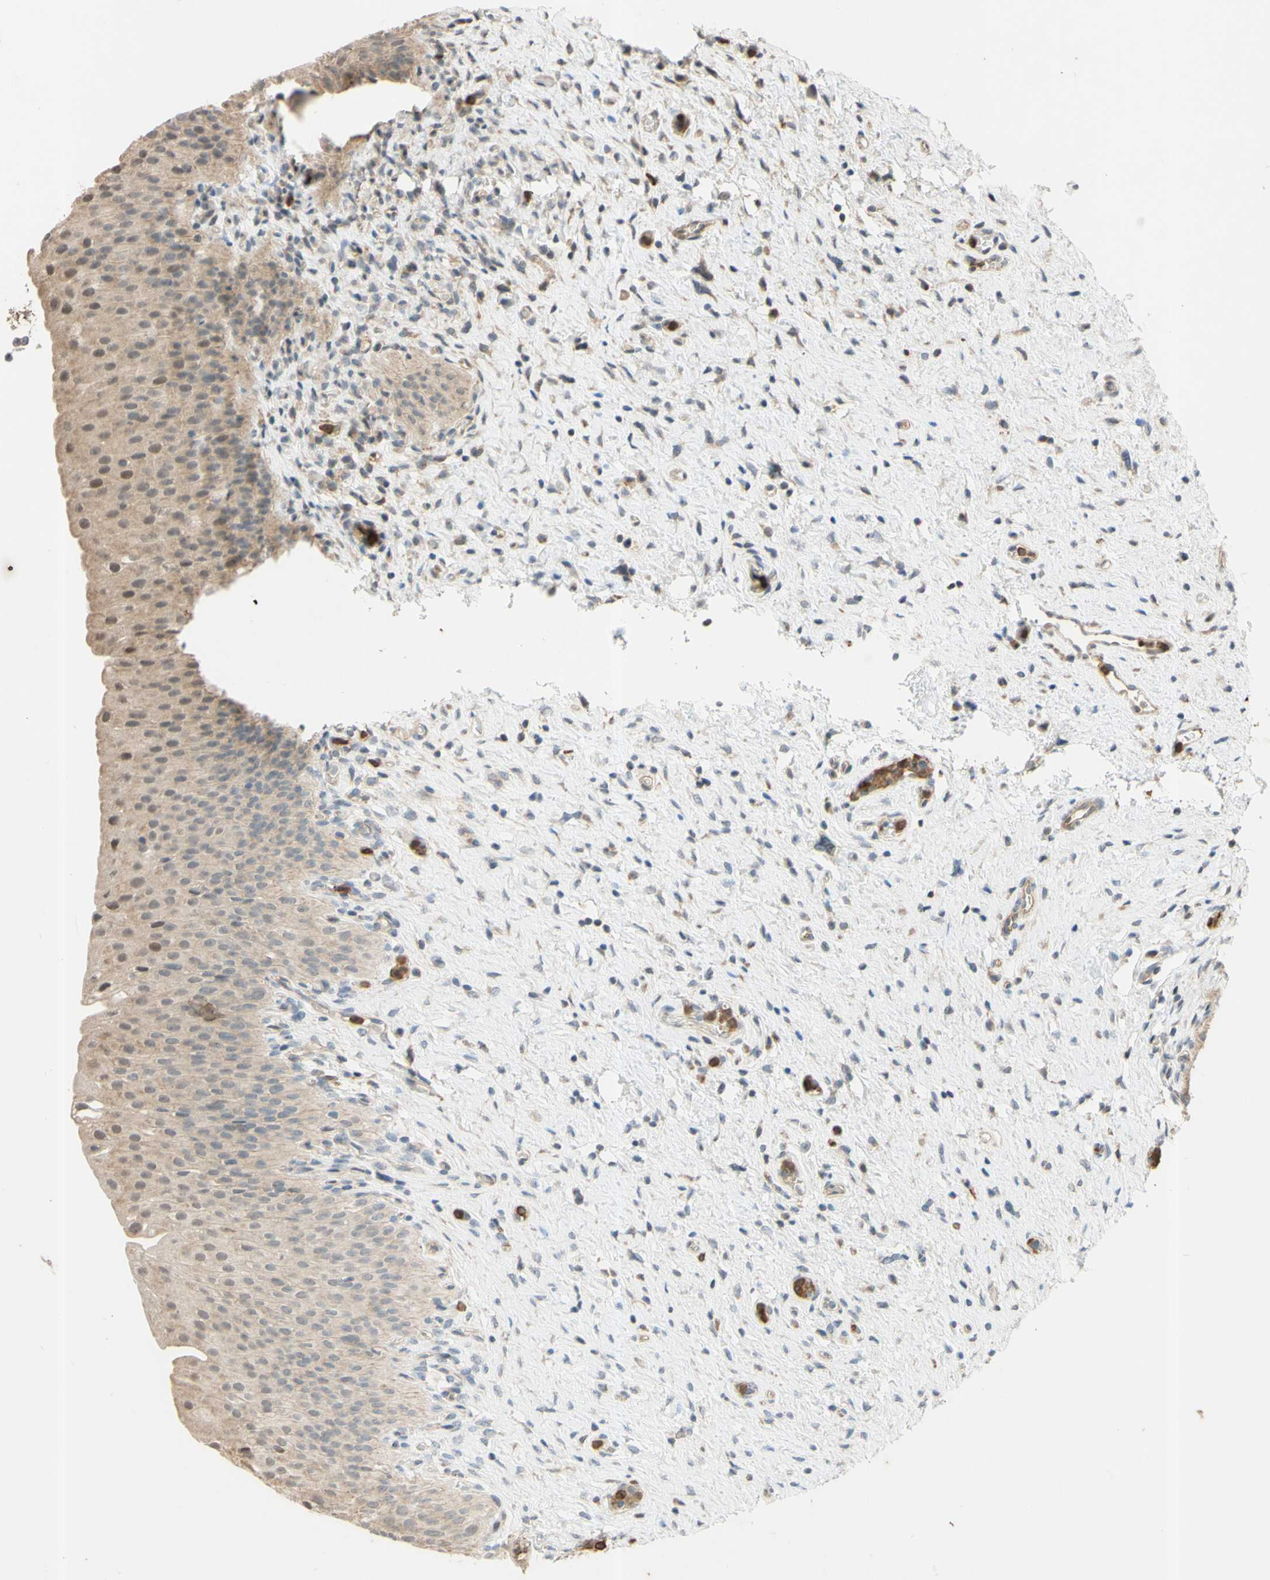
{"staining": {"intensity": "weak", "quantity": ">75%", "location": "cytoplasmic/membranous,nuclear"}, "tissue": "urinary bladder", "cell_type": "Urothelial cells", "image_type": "normal", "snomed": [{"axis": "morphology", "description": "Normal tissue, NOS"}, {"axis": "morphology", "description": "Urothelial carcinoma, High grade"}, {"axis": "topography", "description": "Urinary bladder"}], "caption": "Protein positivity by IHC shows weak cytoplasmic/membranous,nuclear staining in approximately >75% of urothelial cells in normal urinary bladder.", "gene": "GATA1", "patient": {"sex": "male", "age": 46}}